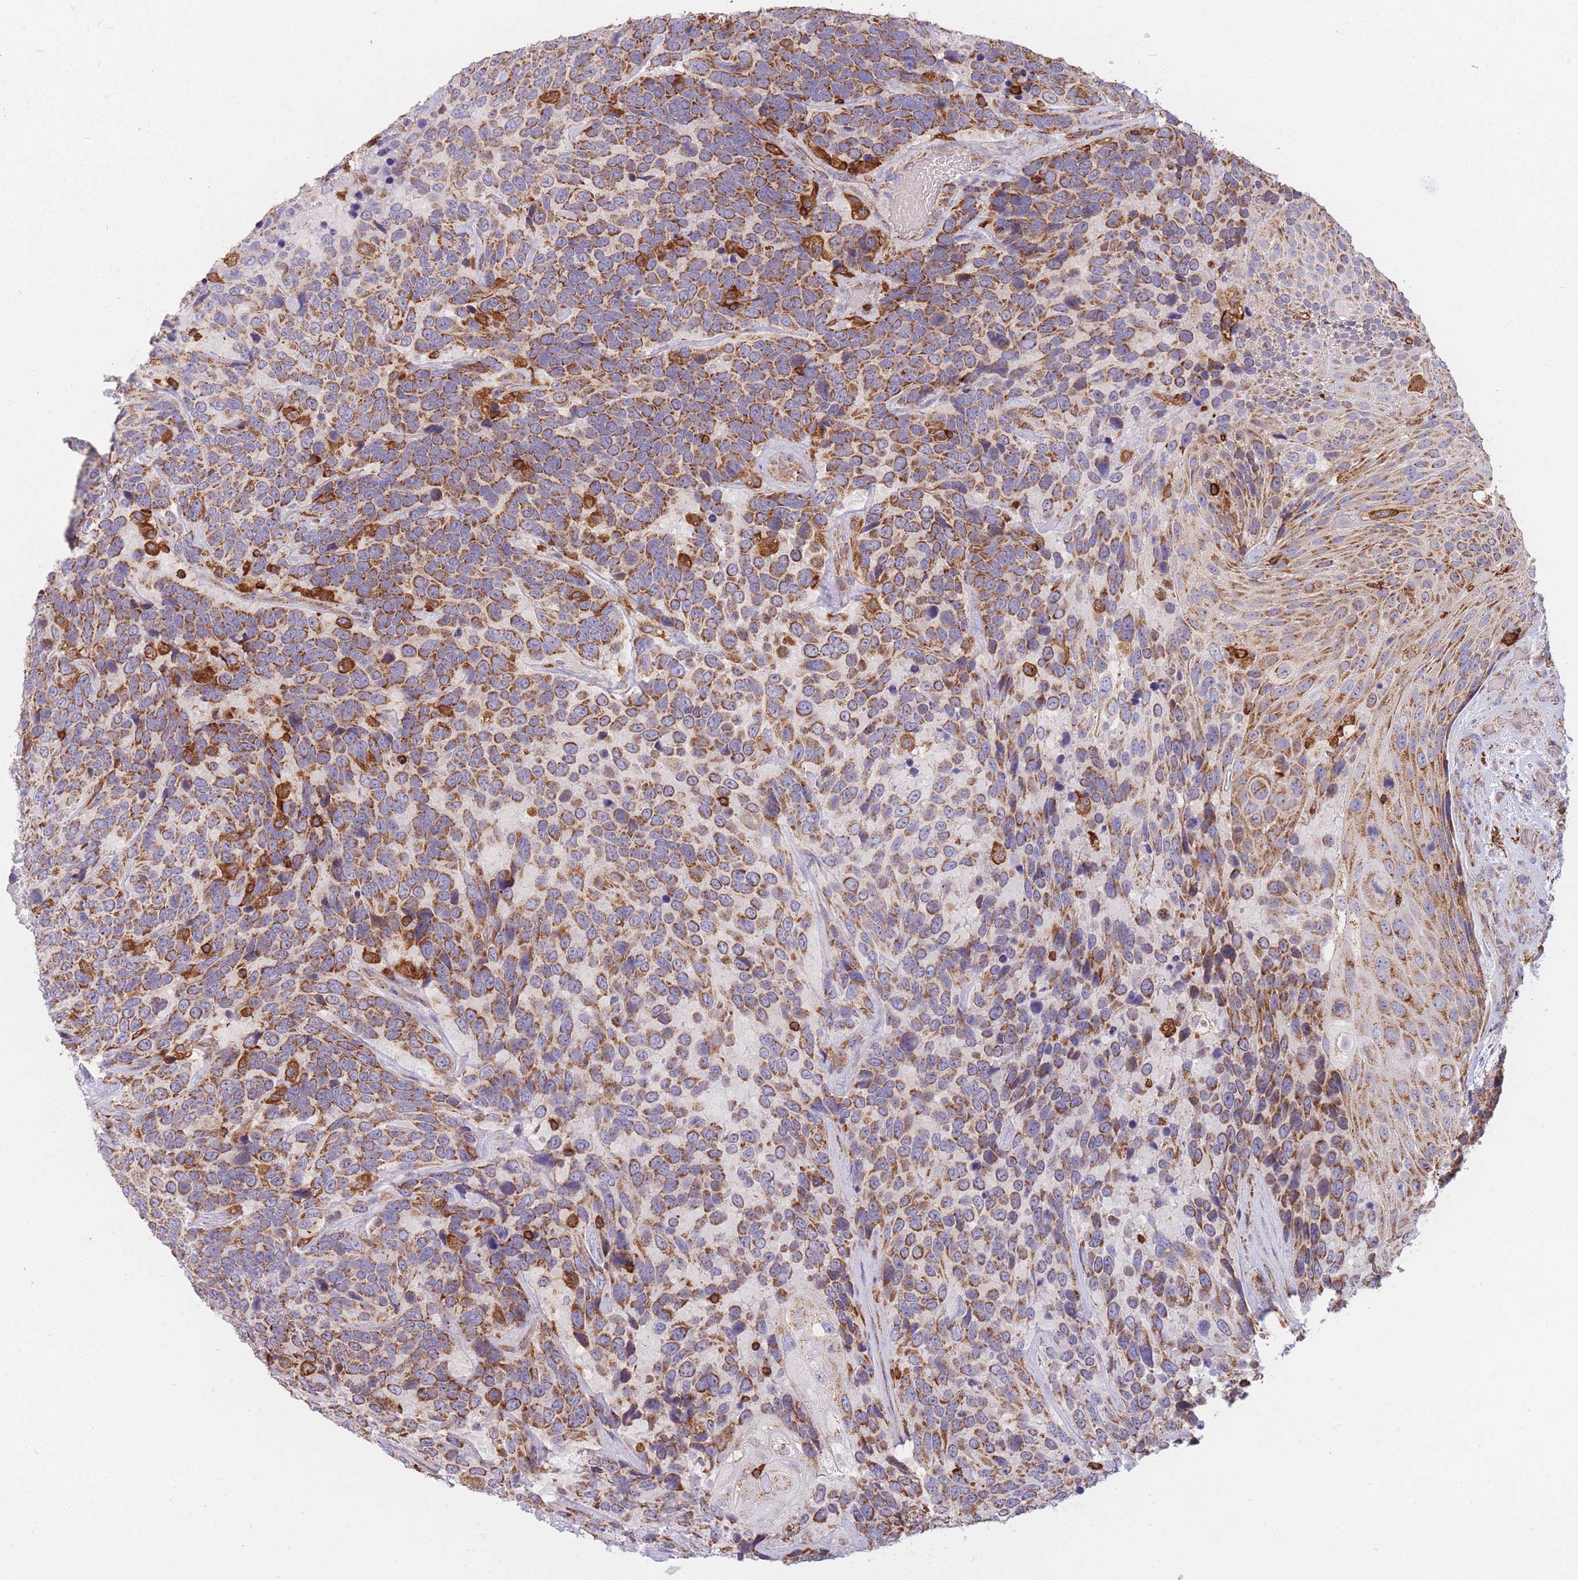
{"staining": {"intensity": "moderate", "quantity": ">75%", "location": "cytoplasmic/membranous"}, "tissue": "urothelial cancer", "cell_type": "Tumor cells", "image_type": "cancer", "snomed": [{"axis": "morphology", "description": "Urothelial carcinoma, High grade"}, {"axis": "topography", "description": "Urinary bladder"}], "caption": "Moderate cytoplasmic/membranous staining is appreciated in about >75% of tumor cells in urothelial cancer.", "gene": "MRPL54", "patient": {"sex": "female", "age": 70}}